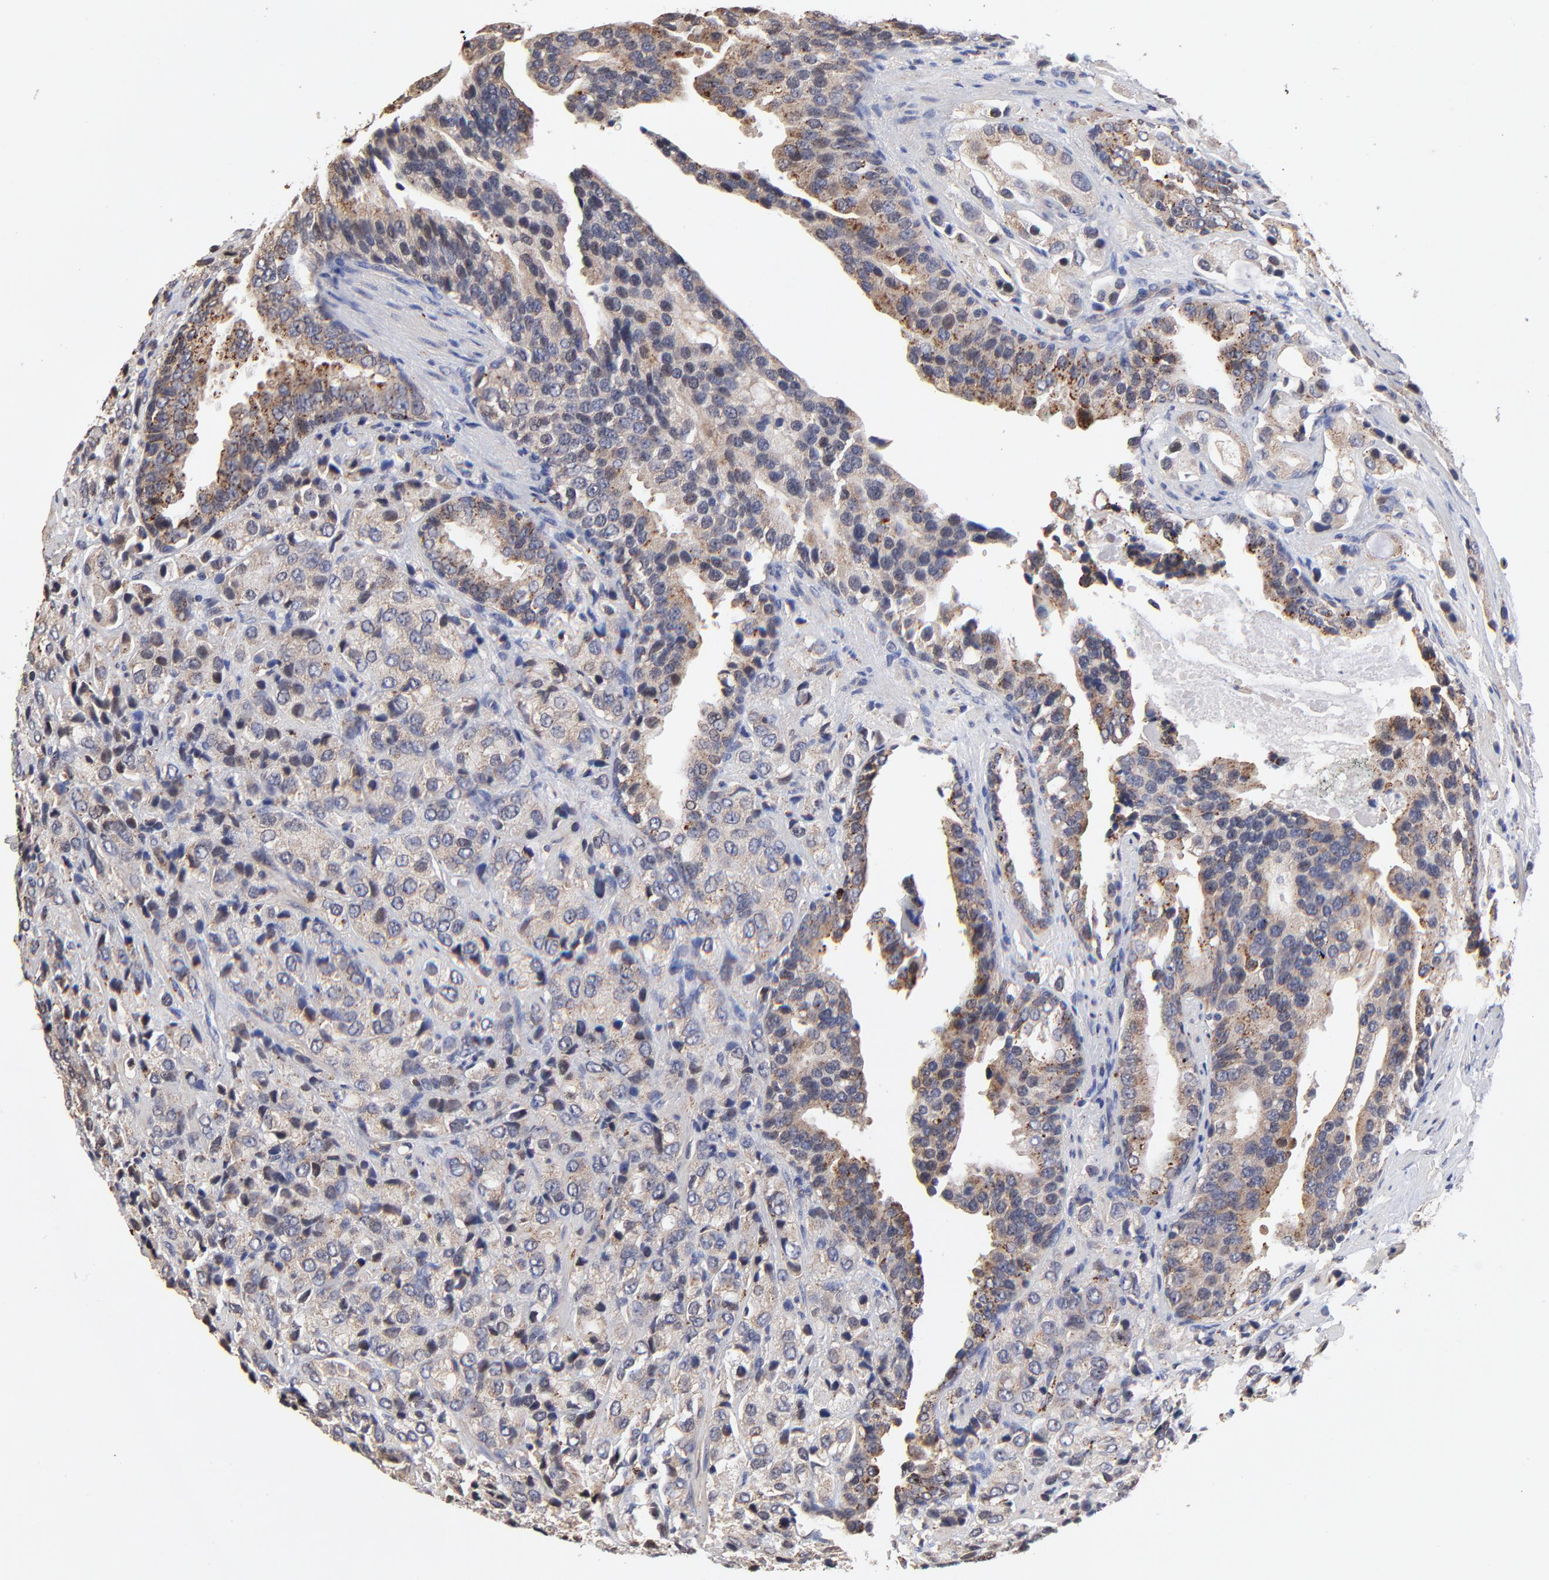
{"staining": {"intensity": "weak", "quantity": ">75%", "location": "cytoplasmic/membranous"}, "tissue": "prostate cancer", "cell_type": "Tumor cells", "image_type": "cancer", "snomed": [{"axis": "morphology", "description": "Adenocarcinoma, High grade"}, {"axis": "topography", "description": "Prostate"}], "caption": "A photomicrograph of prostate cancer (adenocarcinoma (high-grade)) stained for a protein displays weak cytoplasmic/membranous brown staining in tumor cells.", "gene": "PDE4B", "patient": {"sex": "male", "age": 70}}